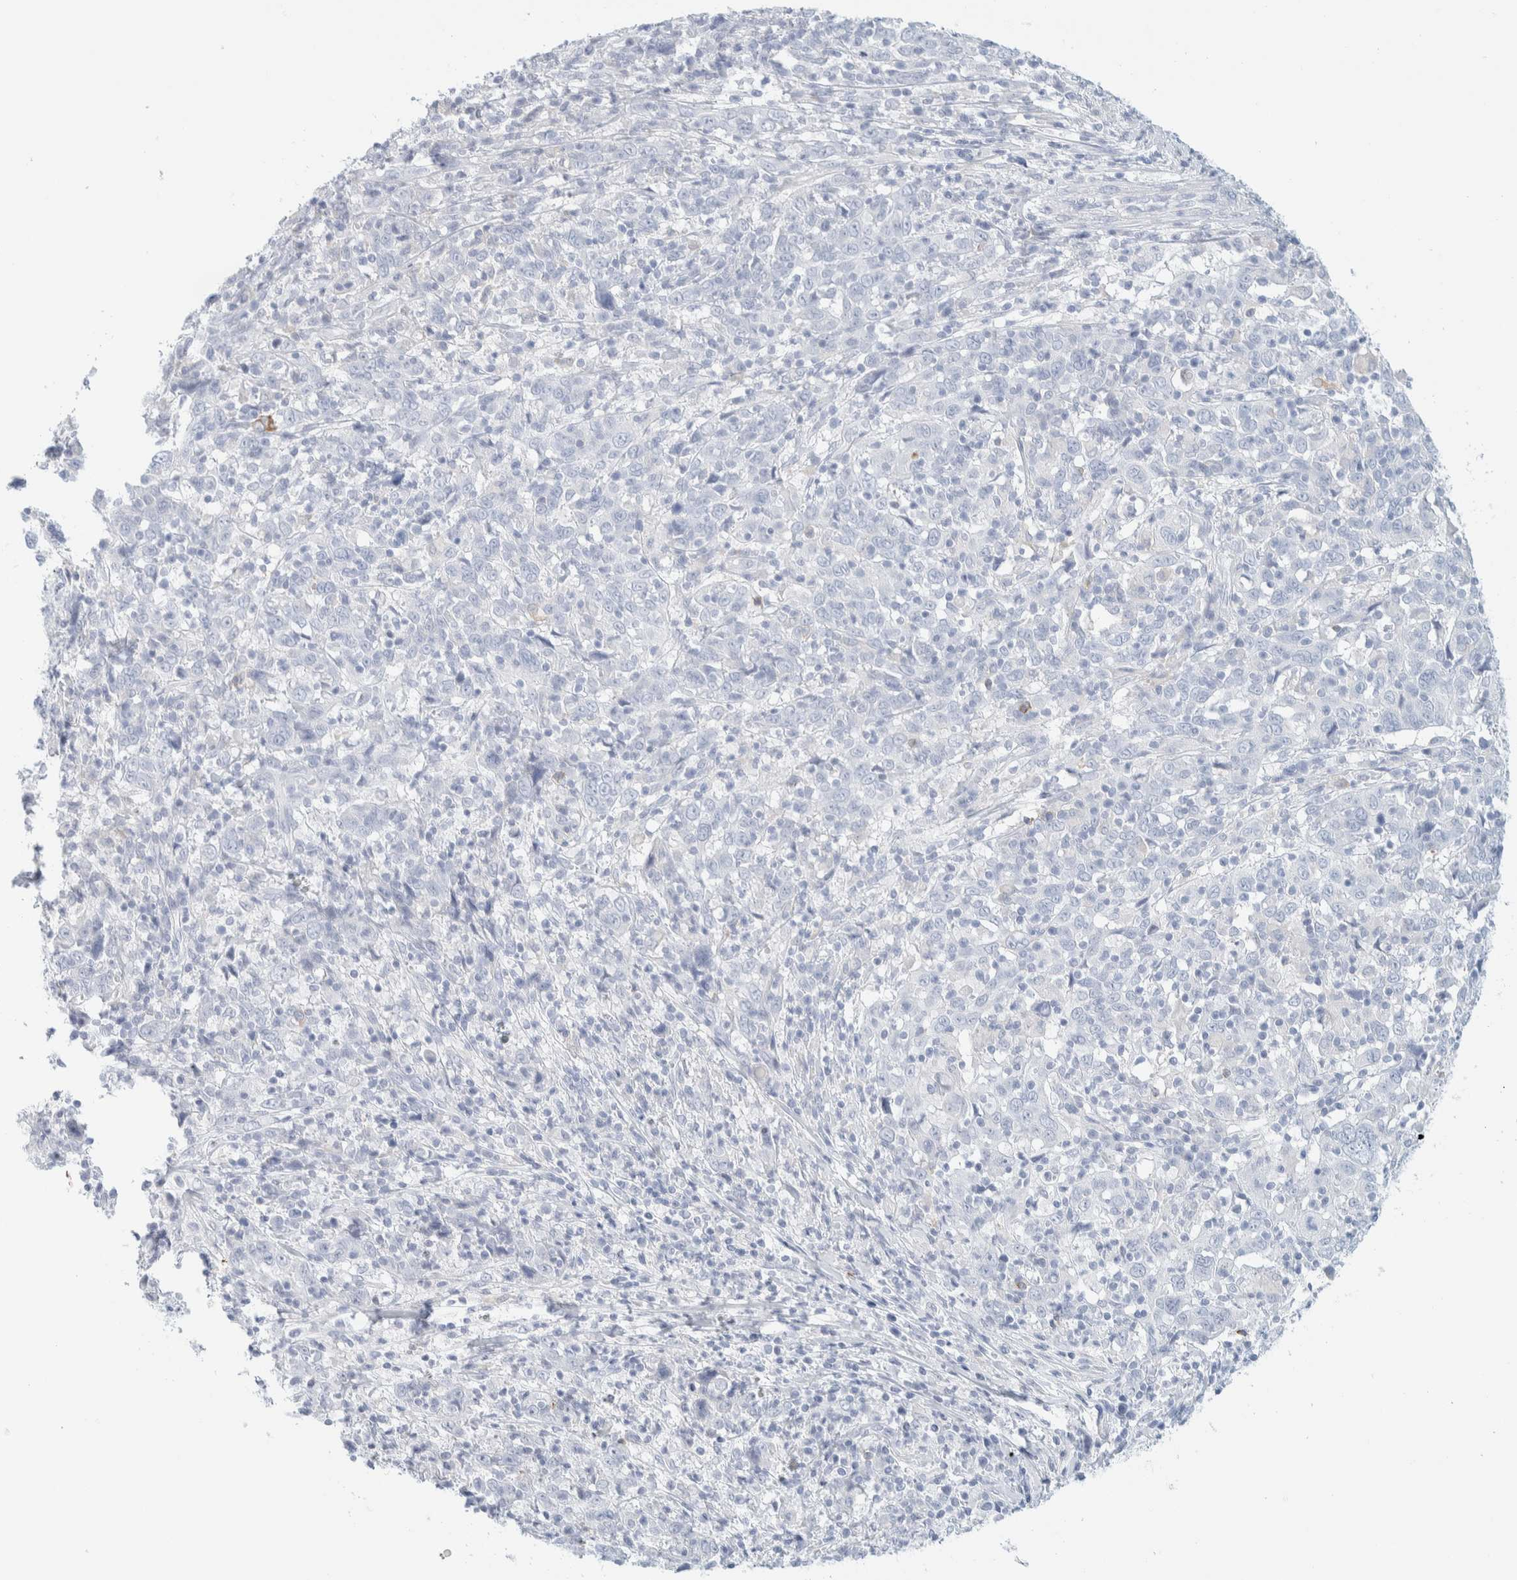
{"staining": {"intensity": "negative", "quantity": "none", "location": "none"}, "tissue": "cervical cancer", "cell_type": "Tumor cells", "image_type": "cancer", "snomed": [{"axis": "morphology", "description": "Squamous cell carcinoma, NOS"}, {"axis": "topography", "description": "Cervix"}], "caption": "IHC photomicrograph of neoplastic tissue: cervical cancer stained with DAB exhibits no significant protein positivity in tumor cells. (Brightfield microscopy of DAB (3,3'-diaminobenzidine) IHC at high magnification).", "gene": "ATCAY", "patient": {"sex": "female", "age": 46}}